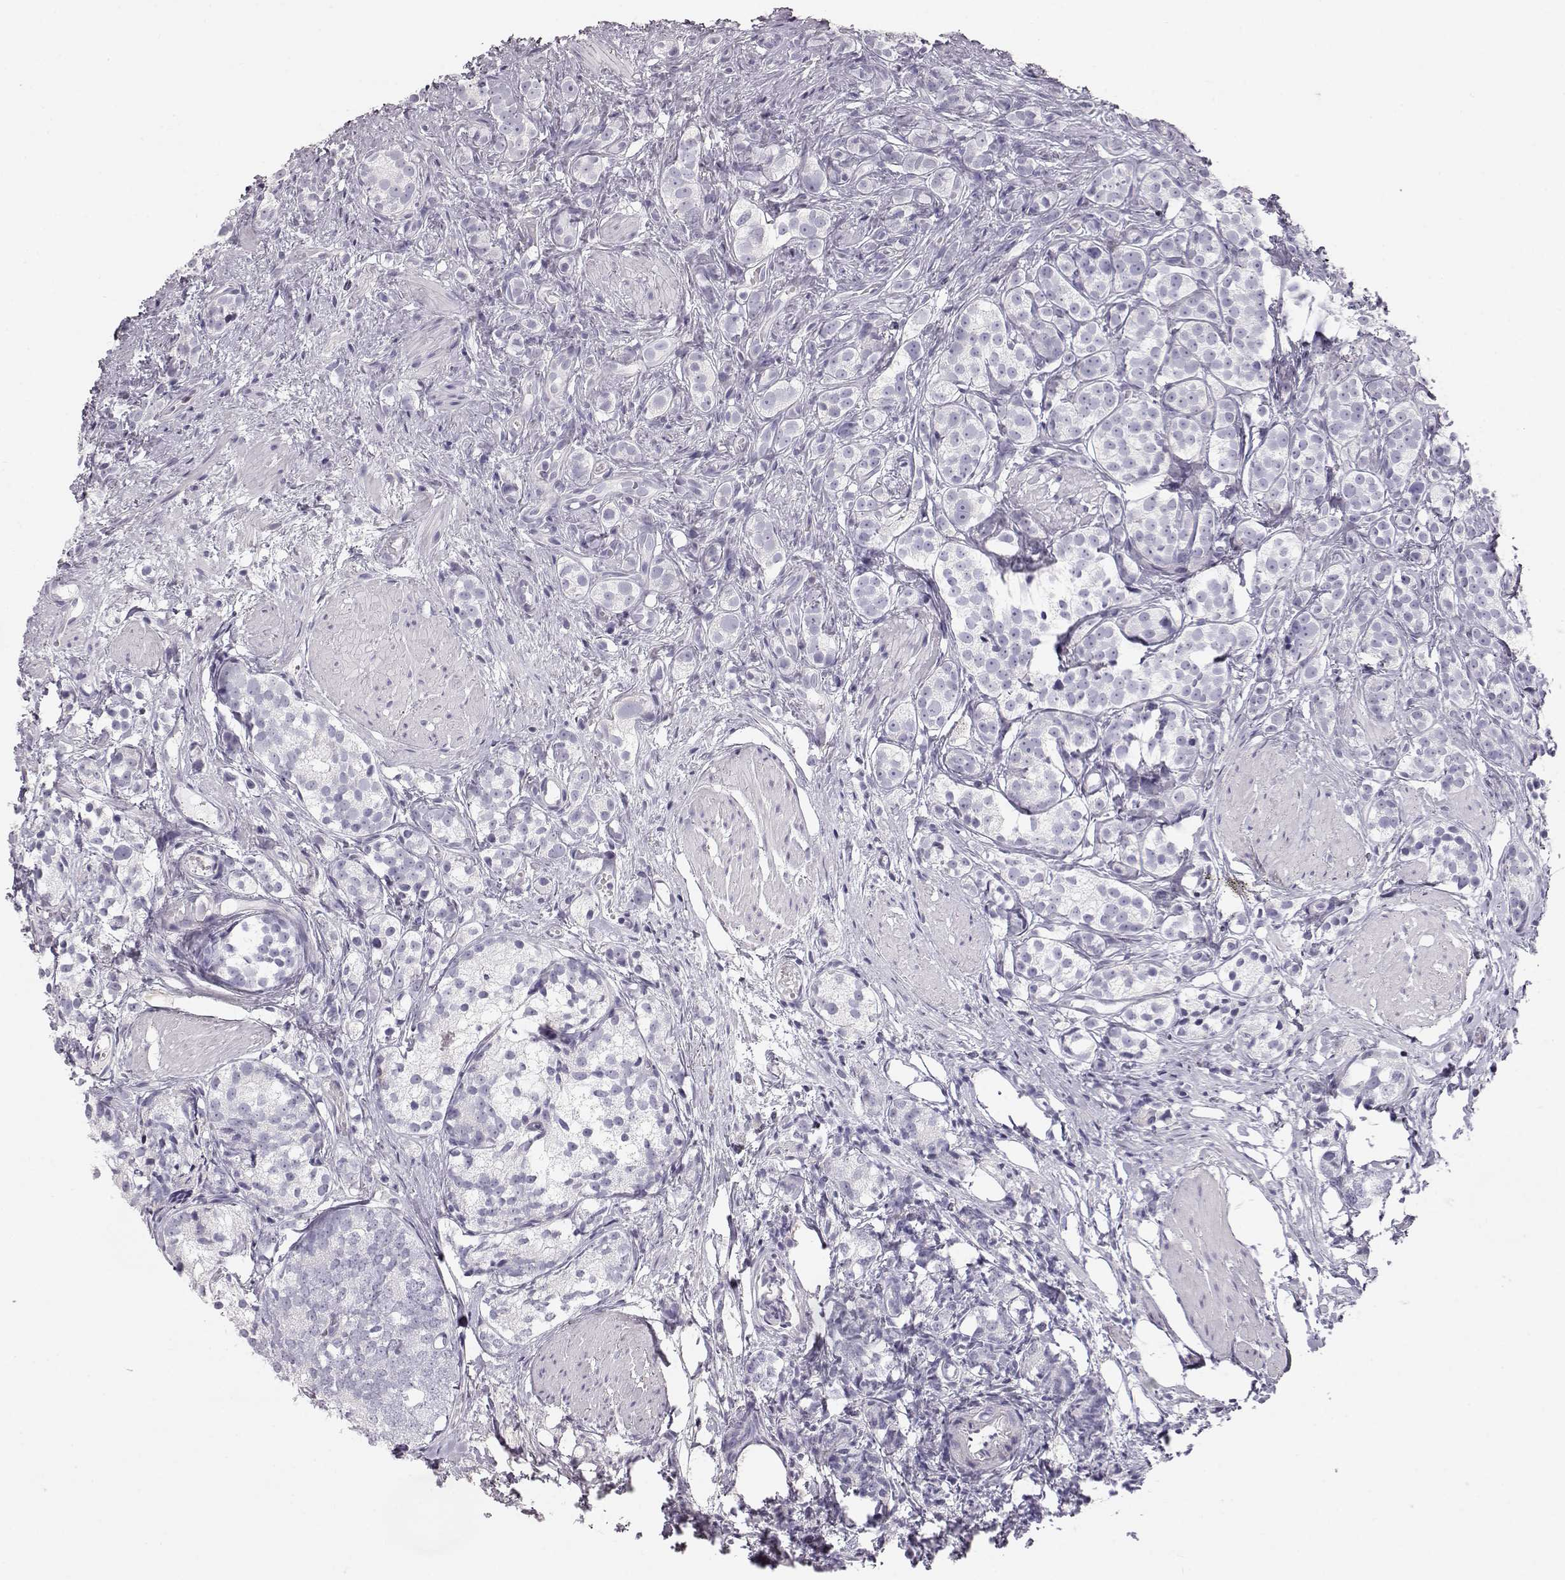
{"staining": {"intensity": "negative", "quantity": "none", "location": "none"}, "tissue": "prostate cancer", "cell_type": "Tumor cells", "image_type": "cancer", "snomed": [{"axis": "morphology", "description": "Adenocarcinoma, High grade"}, {"axis": "topography", "description": "Prostate"}], "caption": "Histopathology image shows no significant protein staining in tumor cells of prostate cancer.", "gene": "KRT33A", "patient": {"sex": "male", "age": 53}}